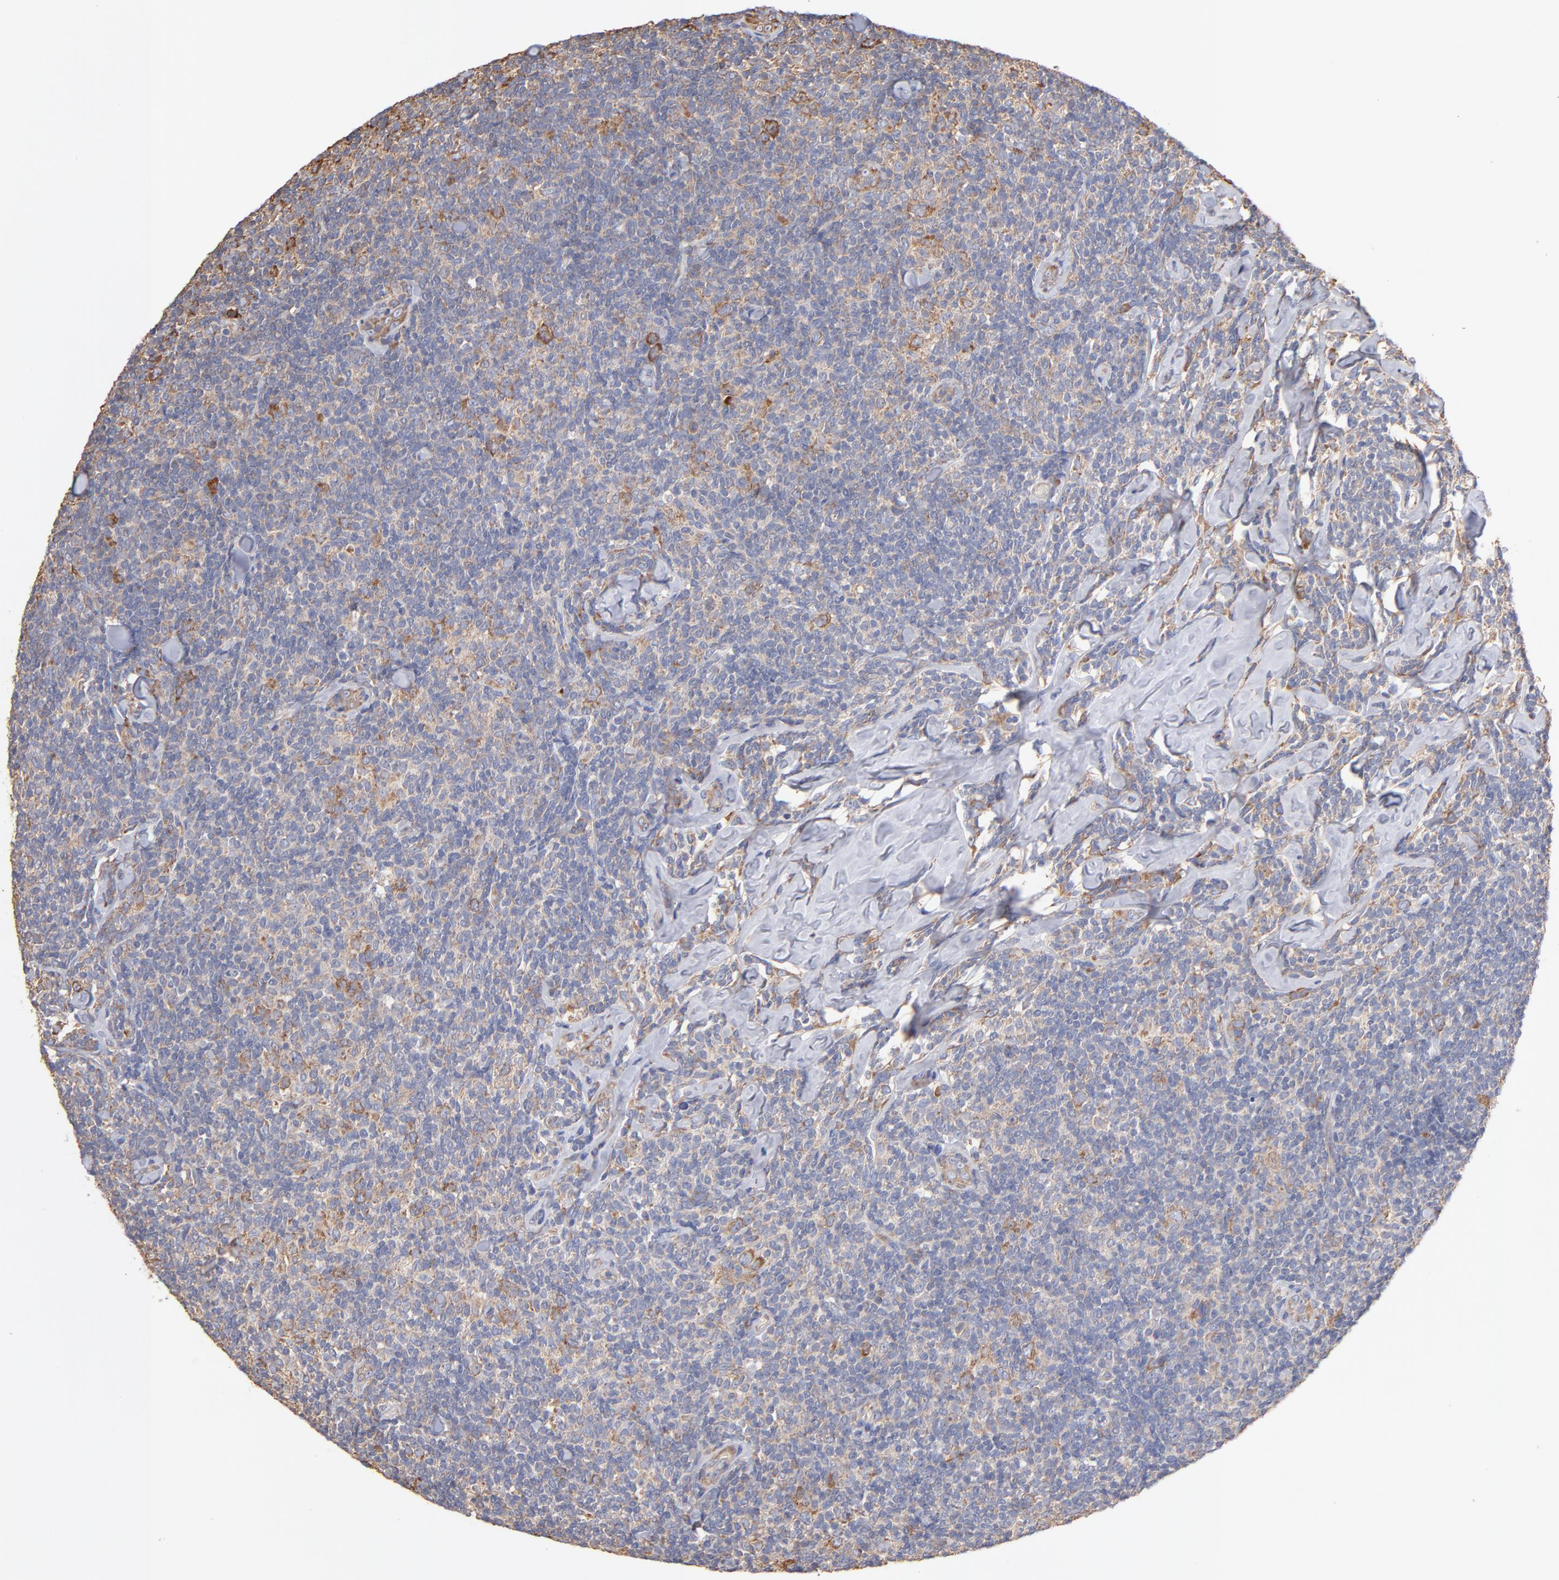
{"staining": {"intensity": "moderate", "quantity": "<25%", "location": "cytoplasmic/membranous"}, "tissue": "lymphoma", "cell_type": "Tumor cells", "image_type": "cancer", "snomed": [{"axis": "morphology", "description": "Malignant lymphoma, non-Hodgkin's type, Low grade"}, {"axis": "topography", "description": "Lymph node"}], "caption": "Protein staining displays moderate cytoplasmic/membranous positivity in about <25% of tumor cells in lymphoma. Using DAB (brown) and hematoxylin (blue) stains, captured at high magnification using brightfield microscopy.", "gene": "RPL9", "patient": {"sex": "female", "age": 56}}